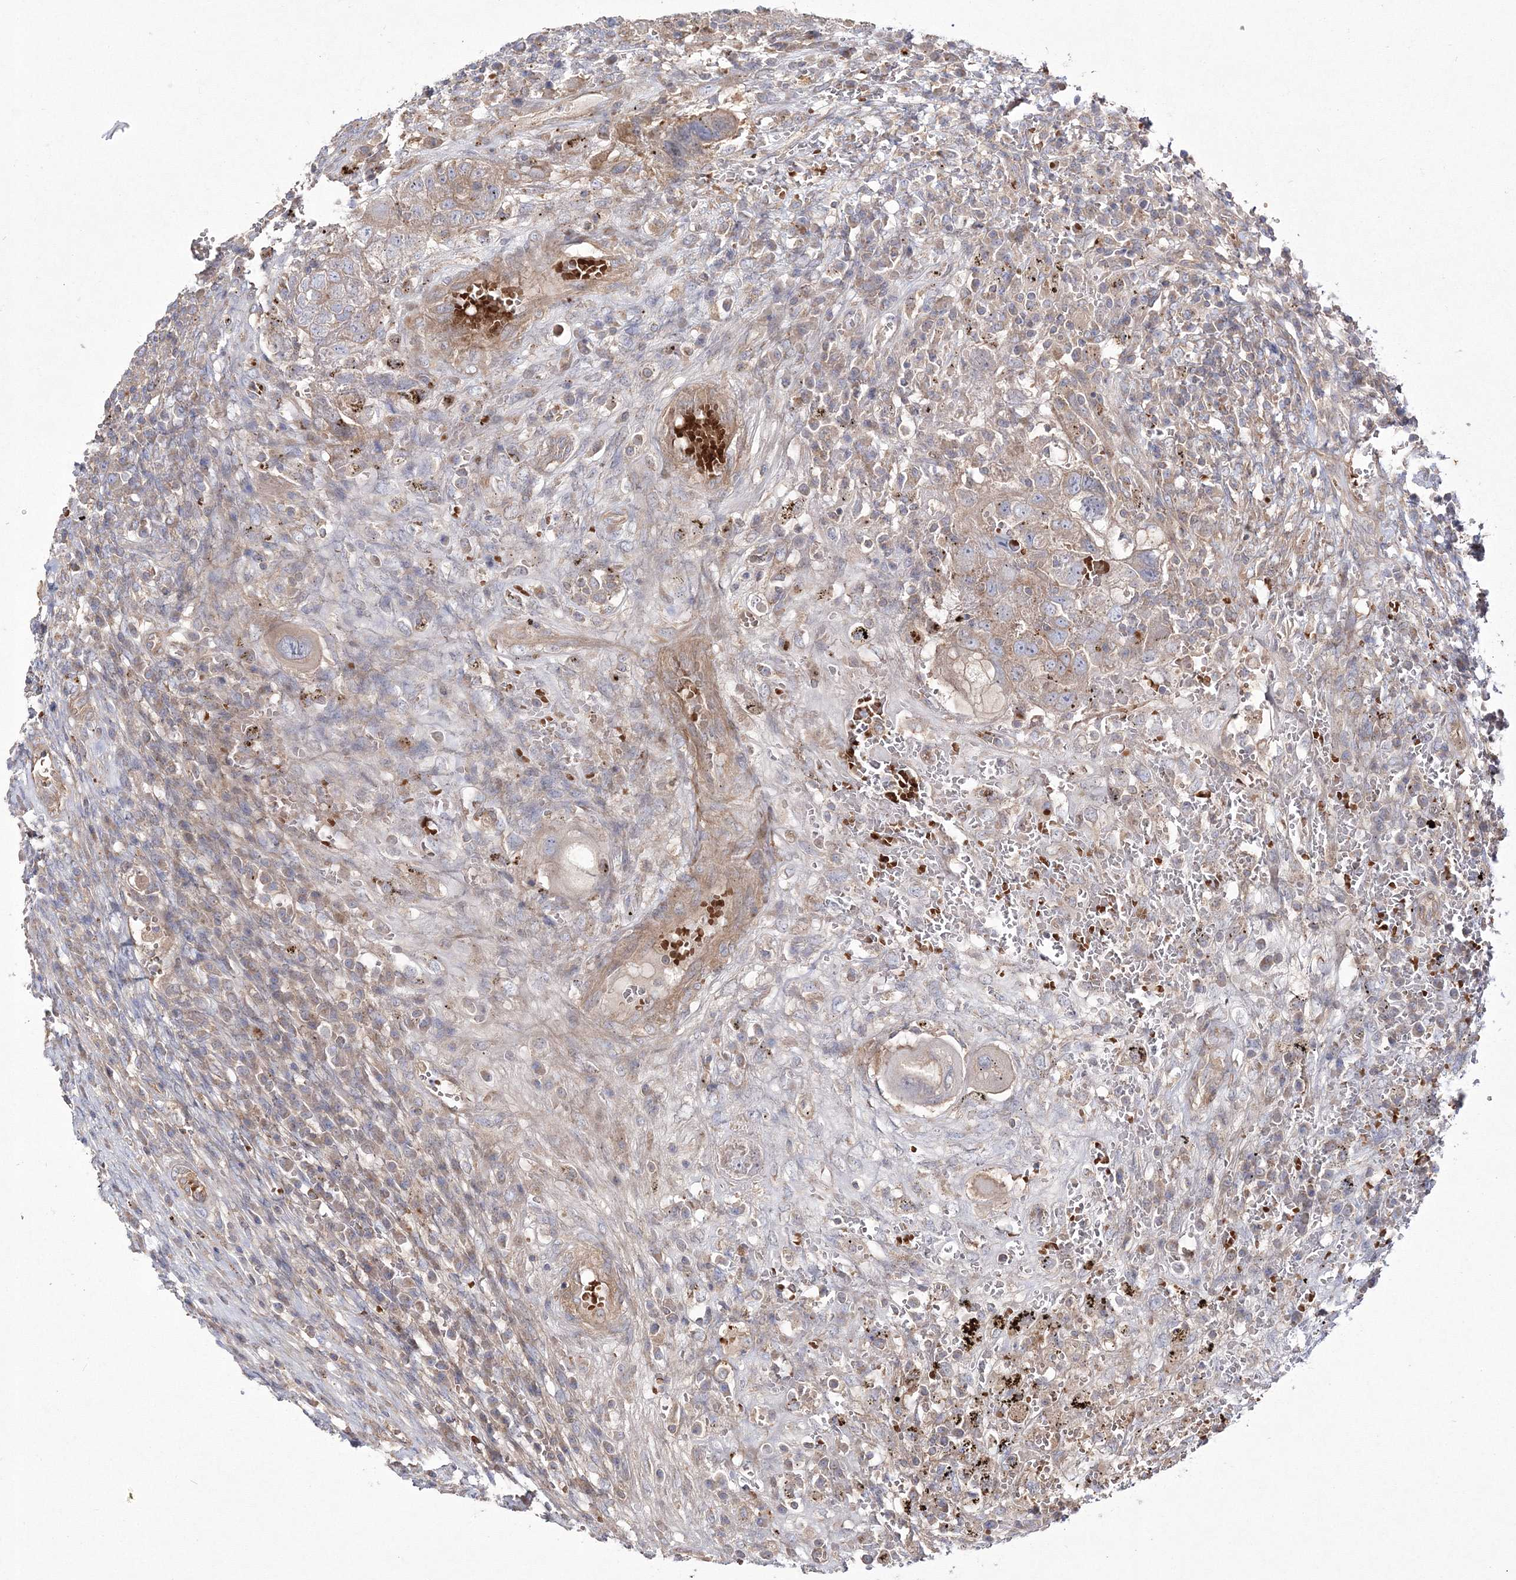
{"staining": {"intensity": "weak", "quantity": "<25%", "location": "cytoplasmic/membranous"}, "tissue": "testis cancer", "cell_type": "Tumor cells", "image_type": "cancer", "snomed": [{"axis": "morphology", "description": "Carcinoma, Embryonal, NOS"}, {"axis": "topography", "description": "Testis"}], "caption": "High magnification brightfield microscopy of testis cancer stained with DAB (brown) and counterstained with hematoxylin (blue): tumor cells show no significant staining.", "gene": "ZSWIM6", "patient": {"sex": "male", "age": 26}}